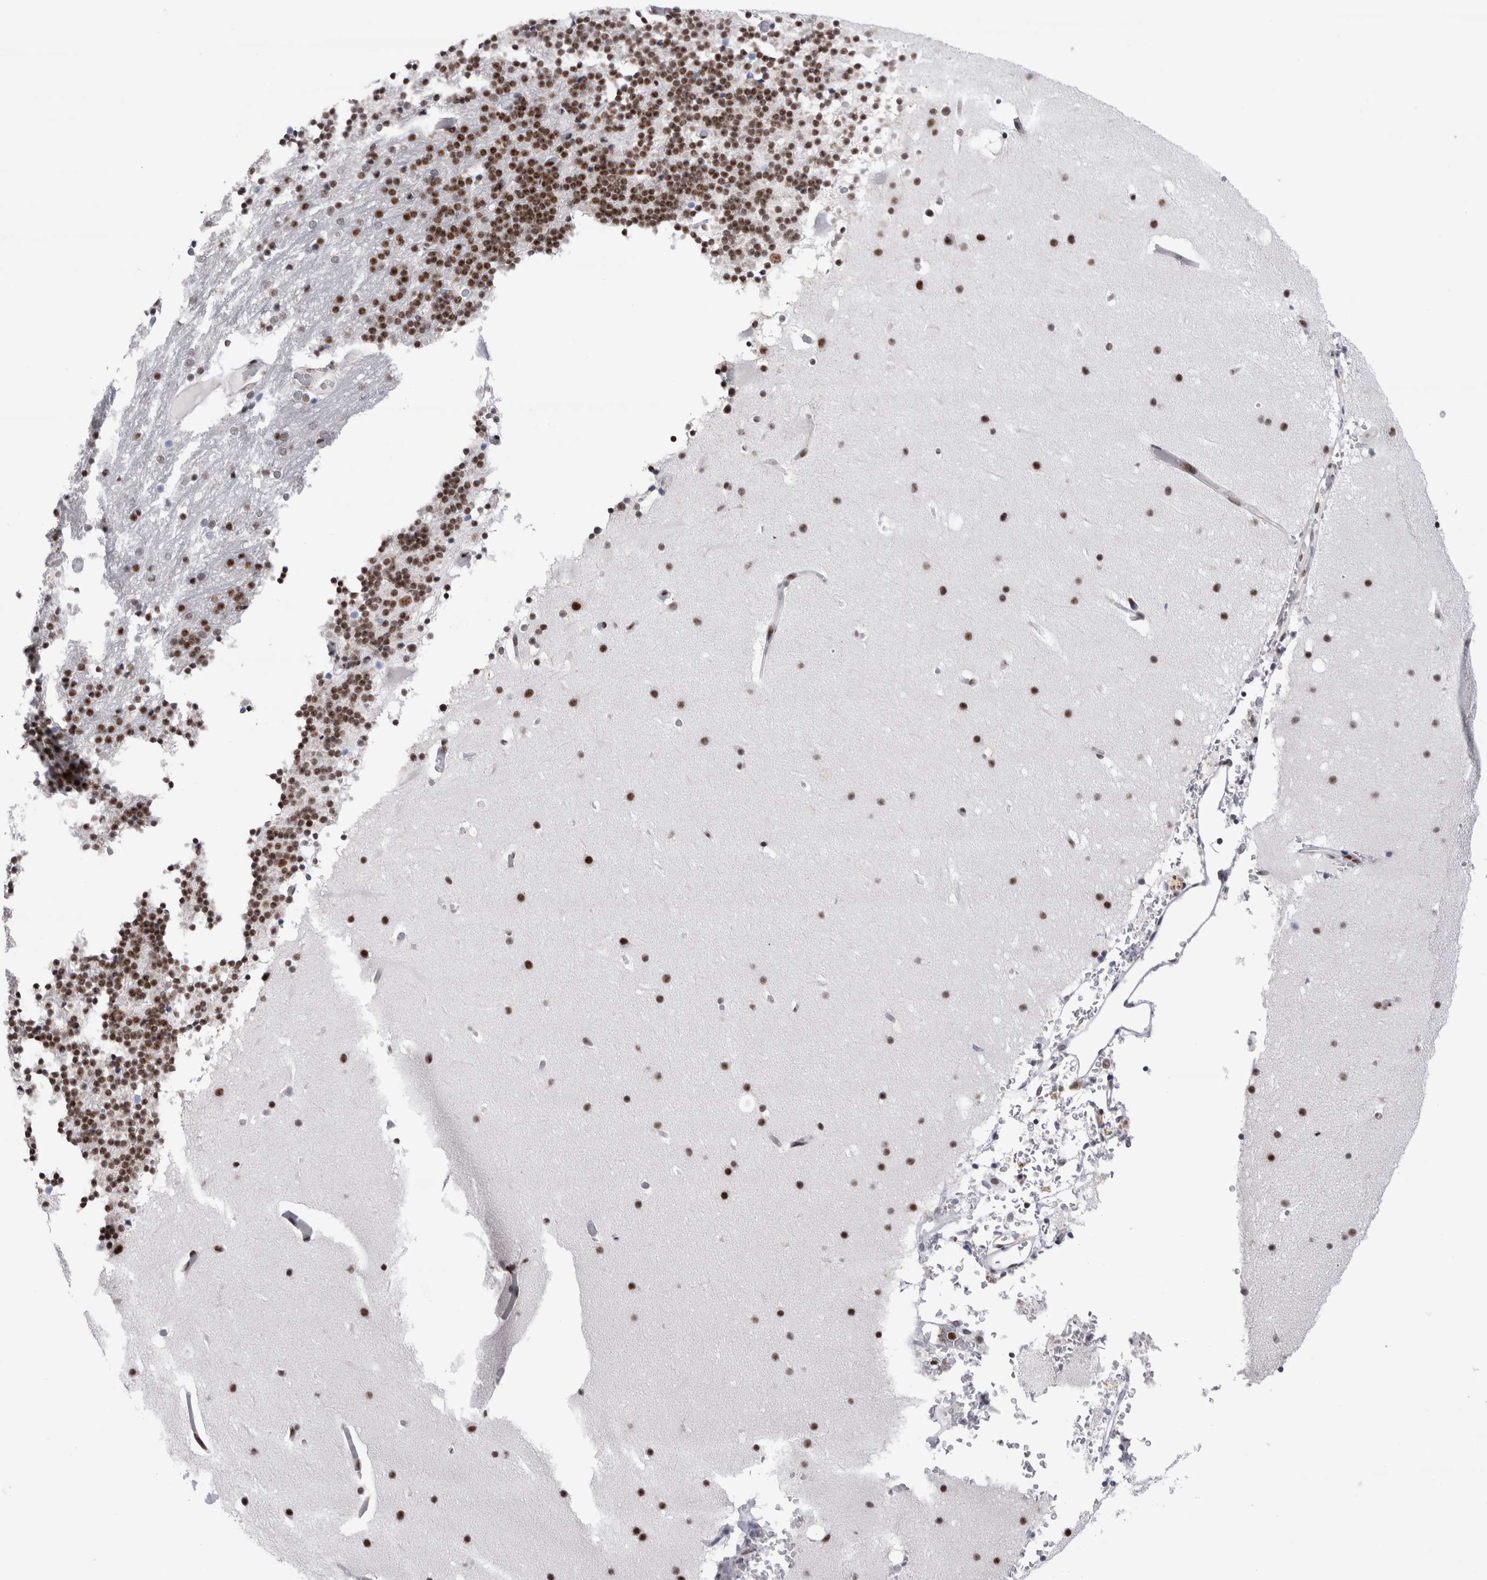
{"staining": {"intensity": "moderate", "quantity": "25%-75%", "location": "nuclear"}, "tissue": "cerebellum", "cell_type": "Cells in granular layer", "image_type": "normal", "snomed": [{"axis": "morphology", "description": "Normal tissue, NOS"}, {"axis": "topography", "description": "Cerebellum"}], "caption": "Brown immunohistochemical staining in normal cerebellum displays moderate nuclear expression in about 25%-75% of cells in granular layer.", "gene": "RBM6", "patient": {"sex": "male", "age": 57}}